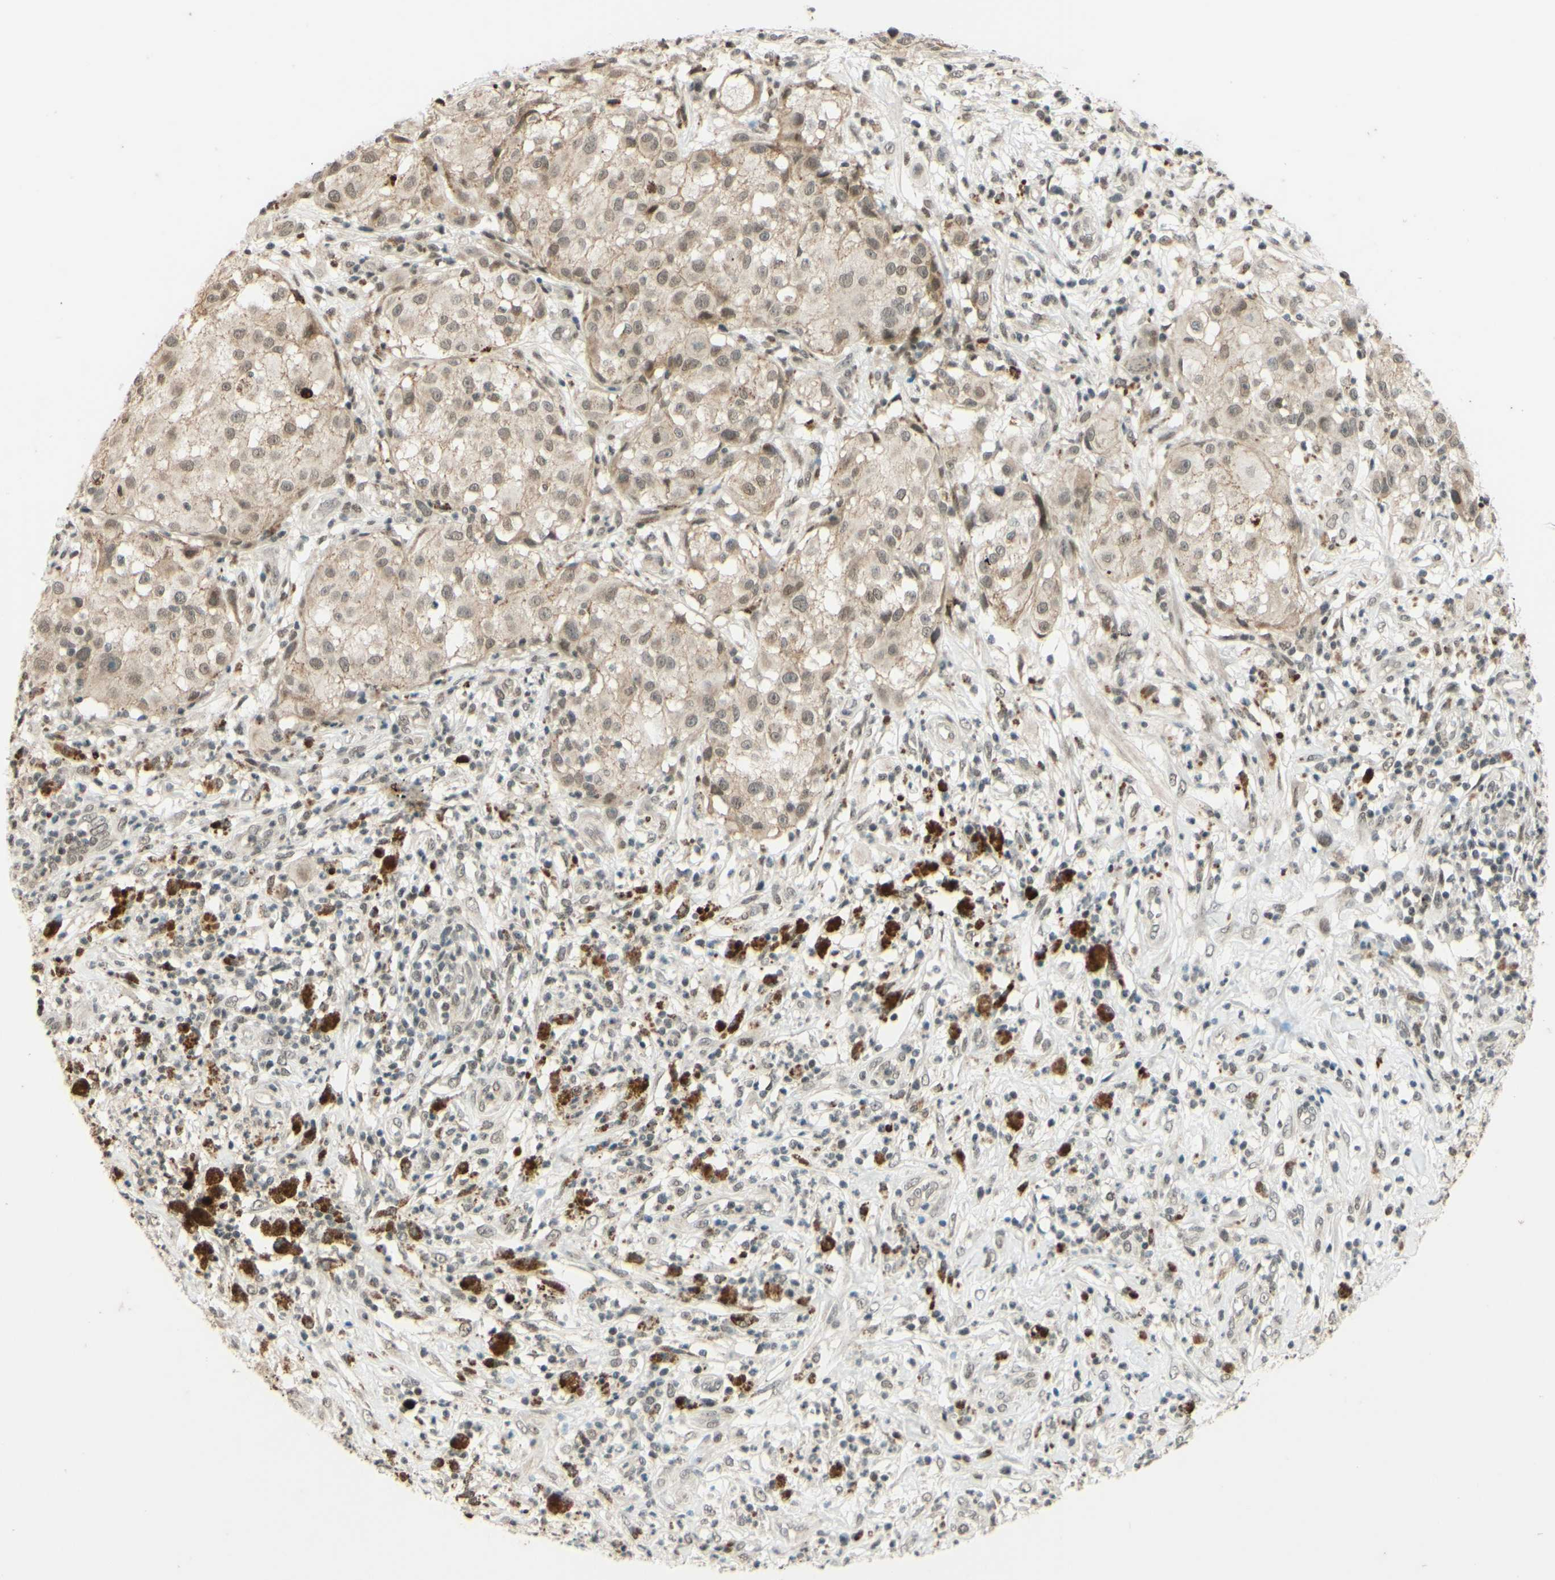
{"staining": {"intensity": "weak", "quantity": ">75%", "location": "cytoplasmic/membranous,nuclear"}, "tissue": "melanoma", "cell_type": "Tumor cells", "image_type": "cancer", "snomed": [{"axis": "morphology", "description": "Necrosis, NOS"}, {"axis": "morphology", "description": "Malignant melanoma, NOS"}, {"axis": "topography", "description": "Skin"}], "caption": "Weak cytoplasmic/membranous and nuclear expression for a protein is present in about >75% of tumor cells of melanoma using immunohistochemistry (IHC).", "gene": "SMARCB1", "patient": {"sex": "female", "age": 87}}